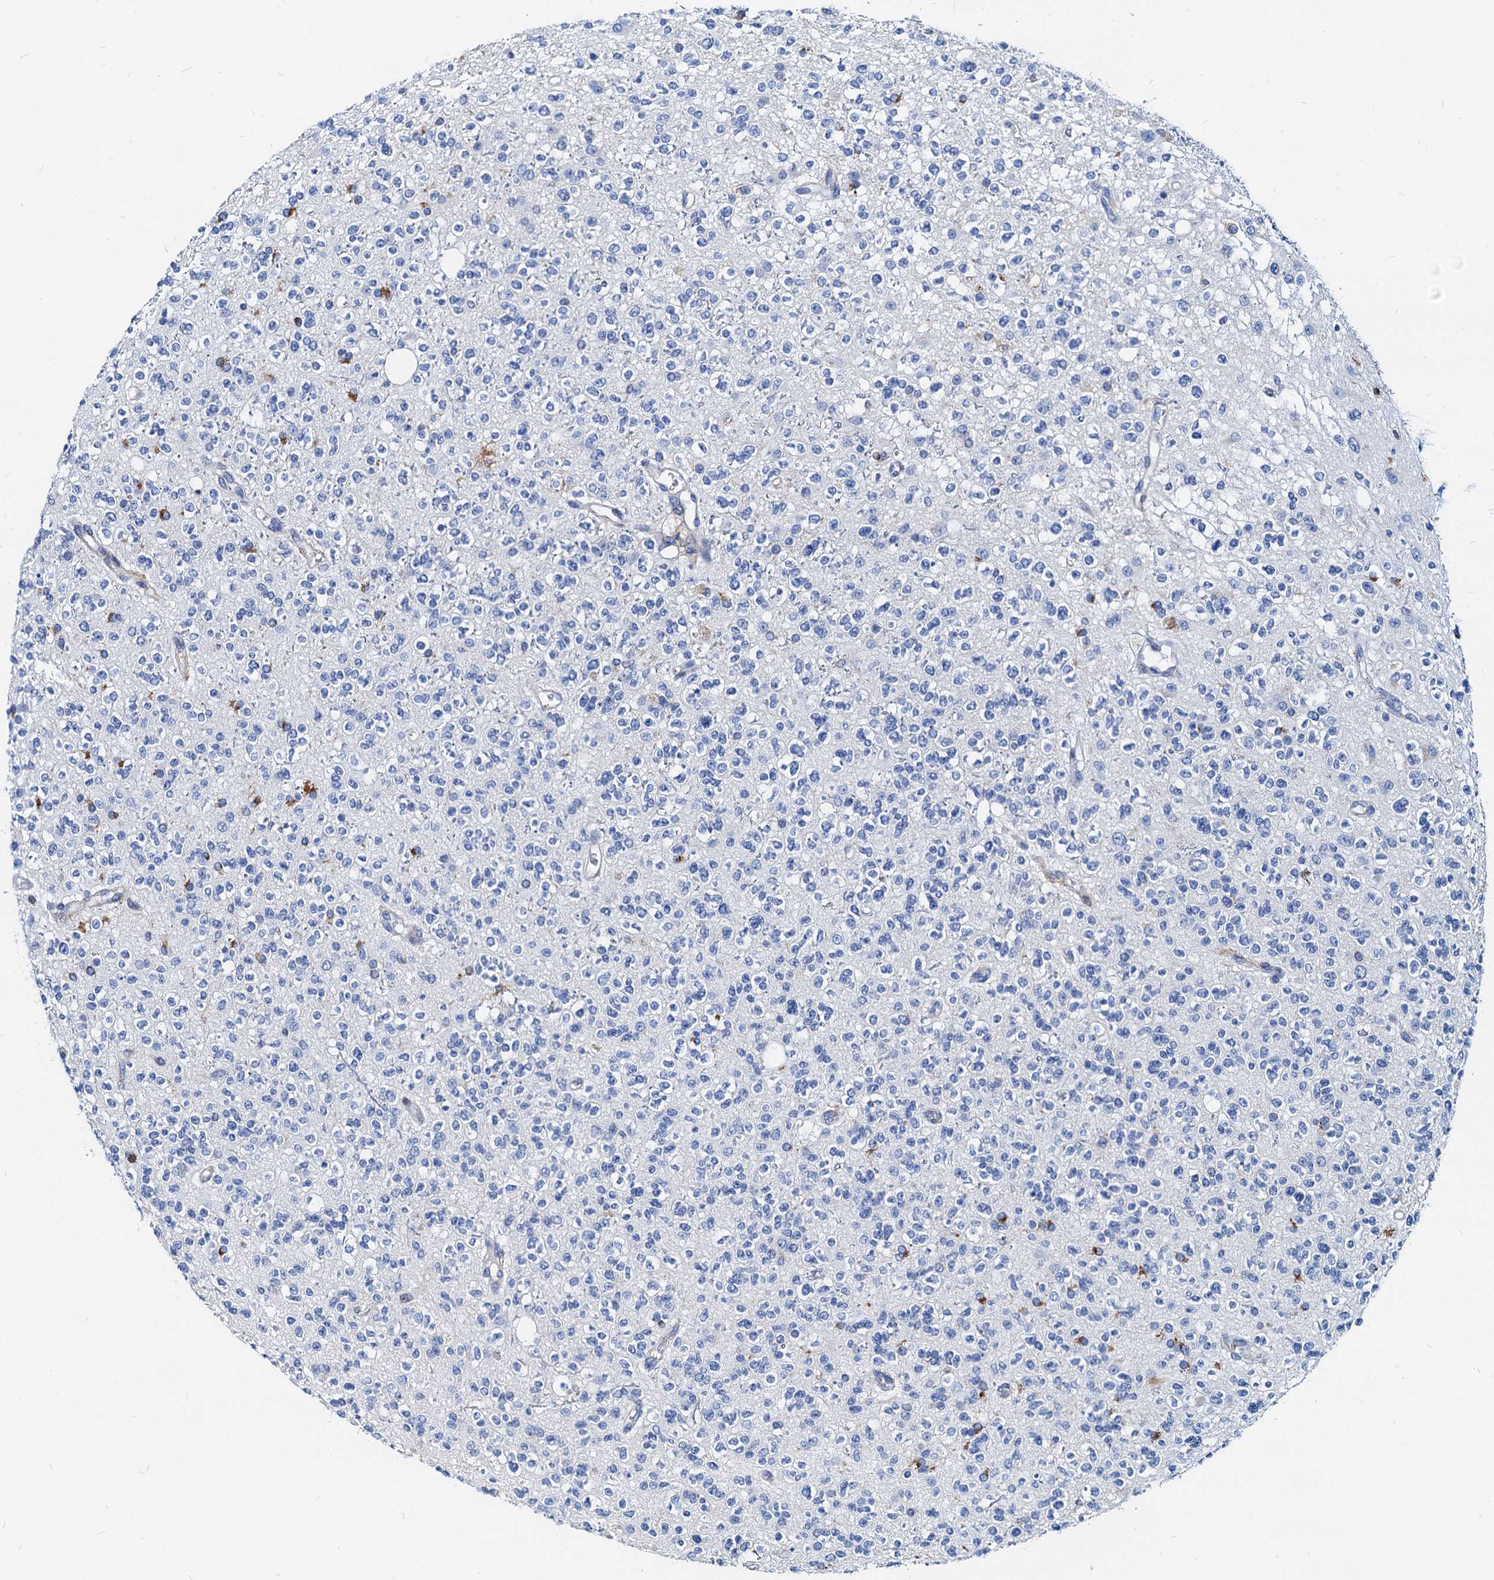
{"staining": {"intensity": "negative", "quantity": "none", "location": "none"}, "tissue": "glioma", "cell_type": "Tumor cells", "image_type": "cancer", "snomed": [{"axis": "morphology", "description": "Glioma, malignant, High grade"}, {"axis": "topography", "description": "Brain"}], "caption": "Immunohistochemistry (IHC) micrograph of glioma stained for a protein (brown), which demonstrates no staining in tumor cells. Brightfield microscopy of IHC stained with DAB (3,3'-diaminobenzidine) (brown) and hematoxylin (blue), captured at high magnification.", "gene": "LCP2", "patient": {"sex": "male", "age": 34}}